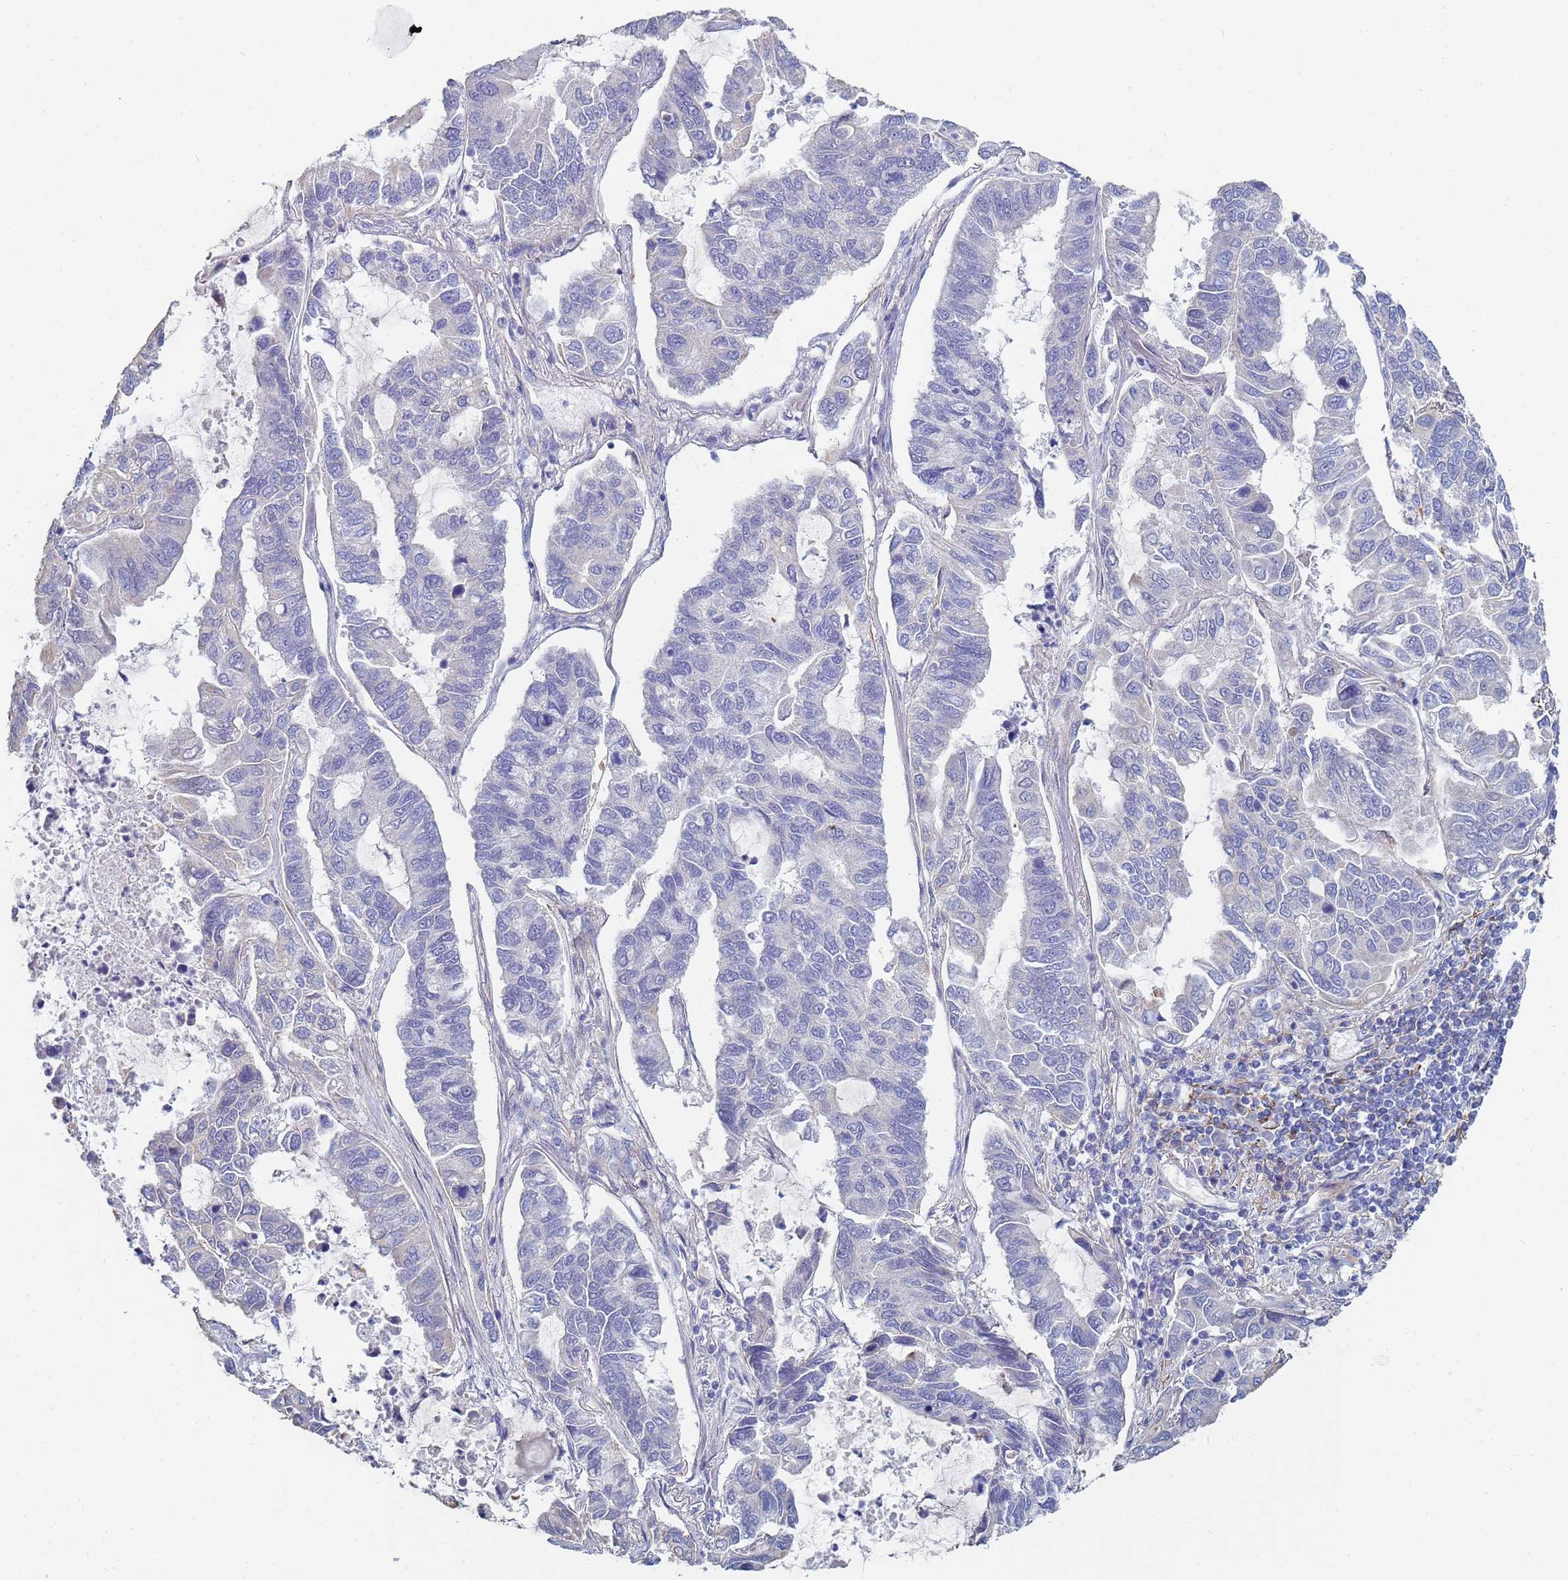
{"staining": {"intensity": "negative", "quantity": "none", "location": "none"}, "tissue": "lung cancer", "cell_type": "Tumor cells", "image_type": "cancer", "snomed": [{"axis": "morphology", "description": "Adenocarcinoma, NOS"}, {"axis": "topography", "description": "Lung"}], "caption": "High power microscopy micrograph of an IHC photomicrograph of adenocarcinoma (lung), revealing no significant positivity in tumor cells.", "gene": "ABCA8", "patient": {"sex": "male", "age": 64}}